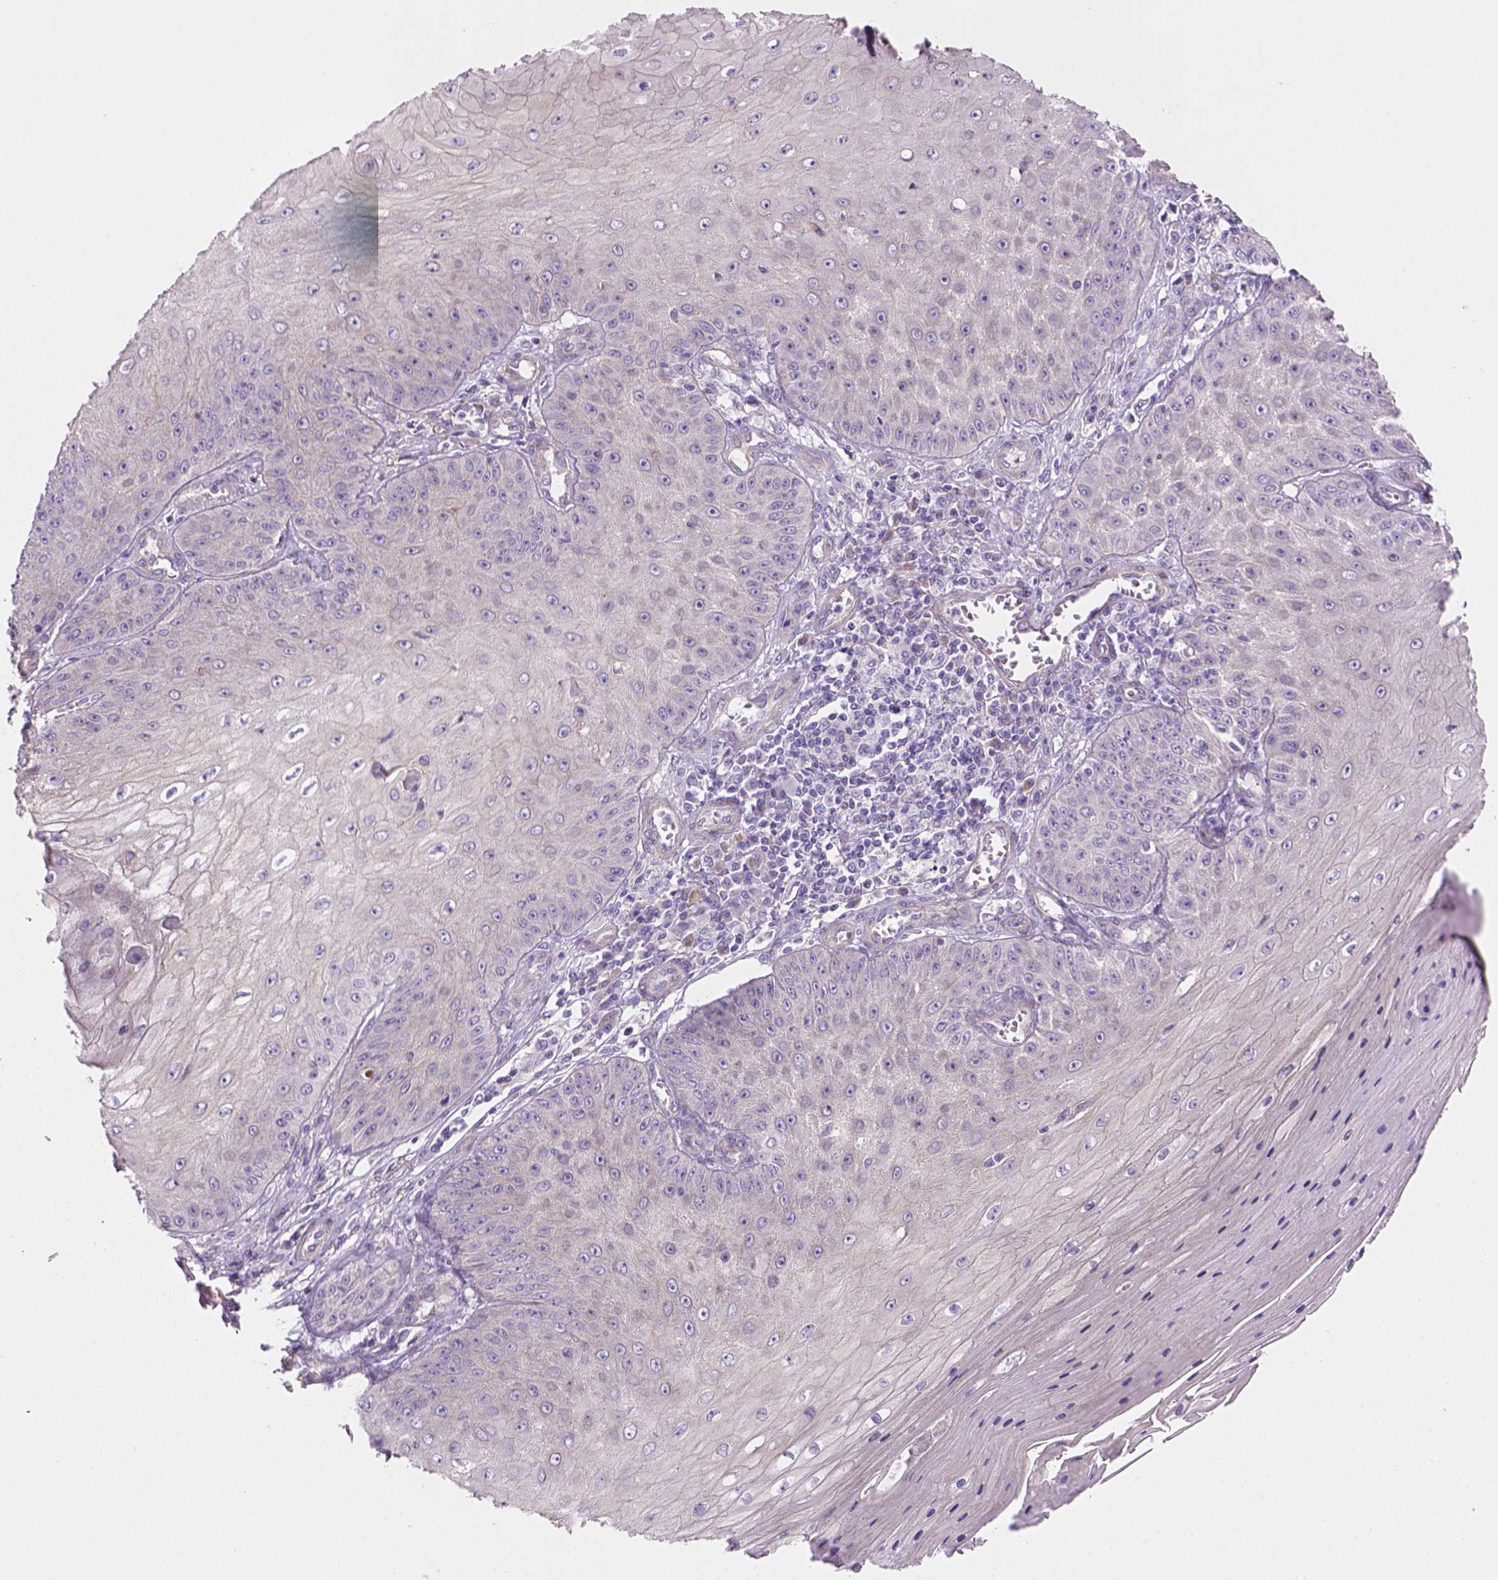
{"staining": {"intensity": "negative", "quantity": "none", "location": "none"}, "tissue": "skin cancer", "cell_type": "Tumor cells", "image_type": "cancer", "snomed": [{"axis": "morphology", "description": "Squamous cell carcinoma, NOS"}, {"axis": "topography", "description": "Skin"}], "caption": "Immunohistochemical staining of skin cancer (squamous cell carcinoma) exhibits no significant positivity in tumor cells.", "gene": "HTRA1", "patient": {"sex": "male", "age": 70}}